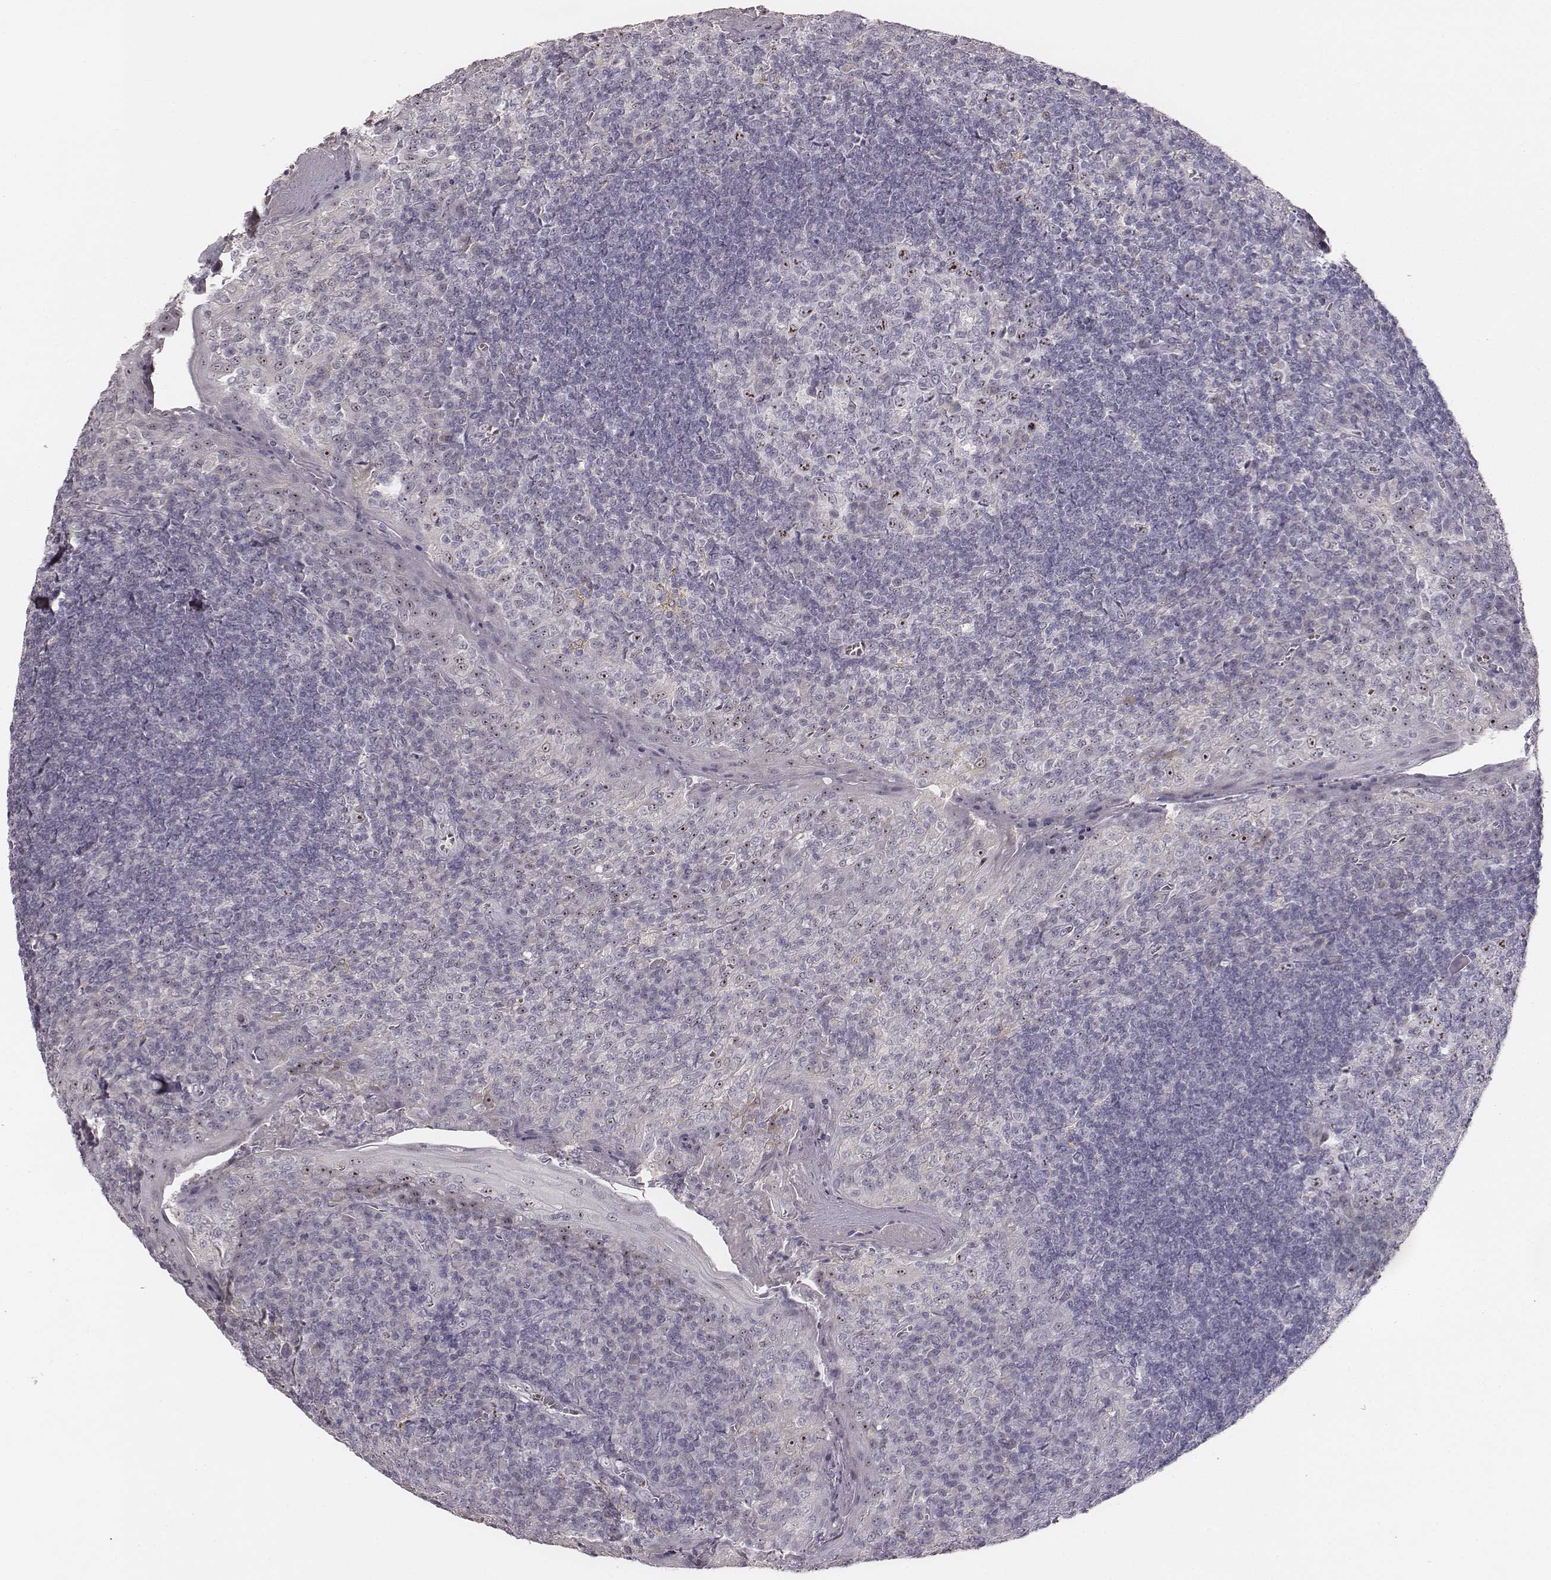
{"staining": {"intensity": "moderate", "quantity": "25%-75%", "location": "nuclear"}, "tissue": "tonsil", "cell_type": "Germinal center cells", "image_type": "normal", "snomed": [{"axis": "morphology", "description": "Normal tissue, NOS"}, {"axis": "topography", "description": "Tonsil"}], "caption": "An image showing moderate nuclear positivity in approximately 25%-75% of germinal center cells in benign tonsil, as visualized by brown immunohistochemical staining.", "gene": "NIFK", "patient": {"sex": "female", "age": 13}}